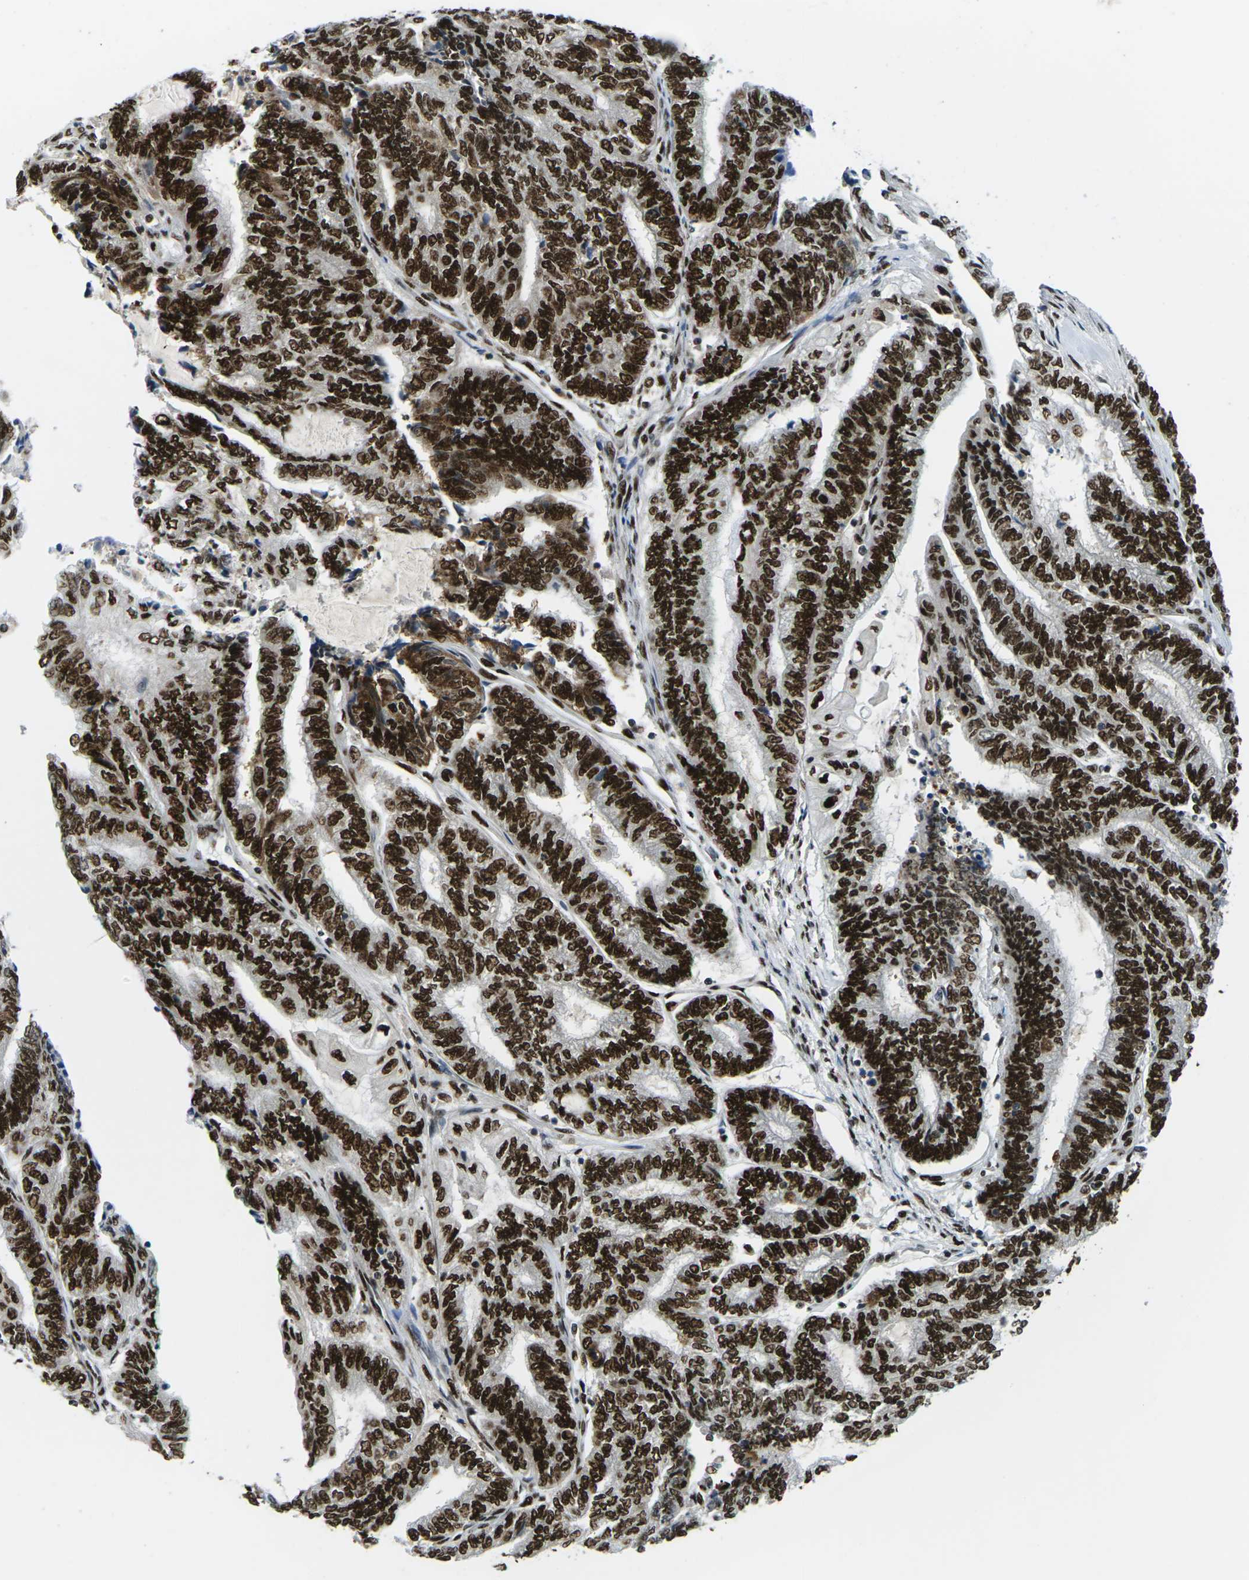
{"staining": {"intensity": "strong", "quantity": ">75%", "location": "nuclear"}, "tissue": "endometrial cancer", "cell_type": "Tumor cells", "image_type": "cancer", "snomed": [{"axis": "morphology", "description": "Adenocarcinoma, NOS"}, {"axis": "topography", "description": "Uterus"}, {"axis": "topography", "description": "Endometrium"}], "caption": "A high amount of strong nuclear expression is identified in about >75% of tumor cells in endometrial cancer tissue. Nuclei are stained in blue.", "gene": "PSME3", "patient": {"sex": "female", "age": 70}}